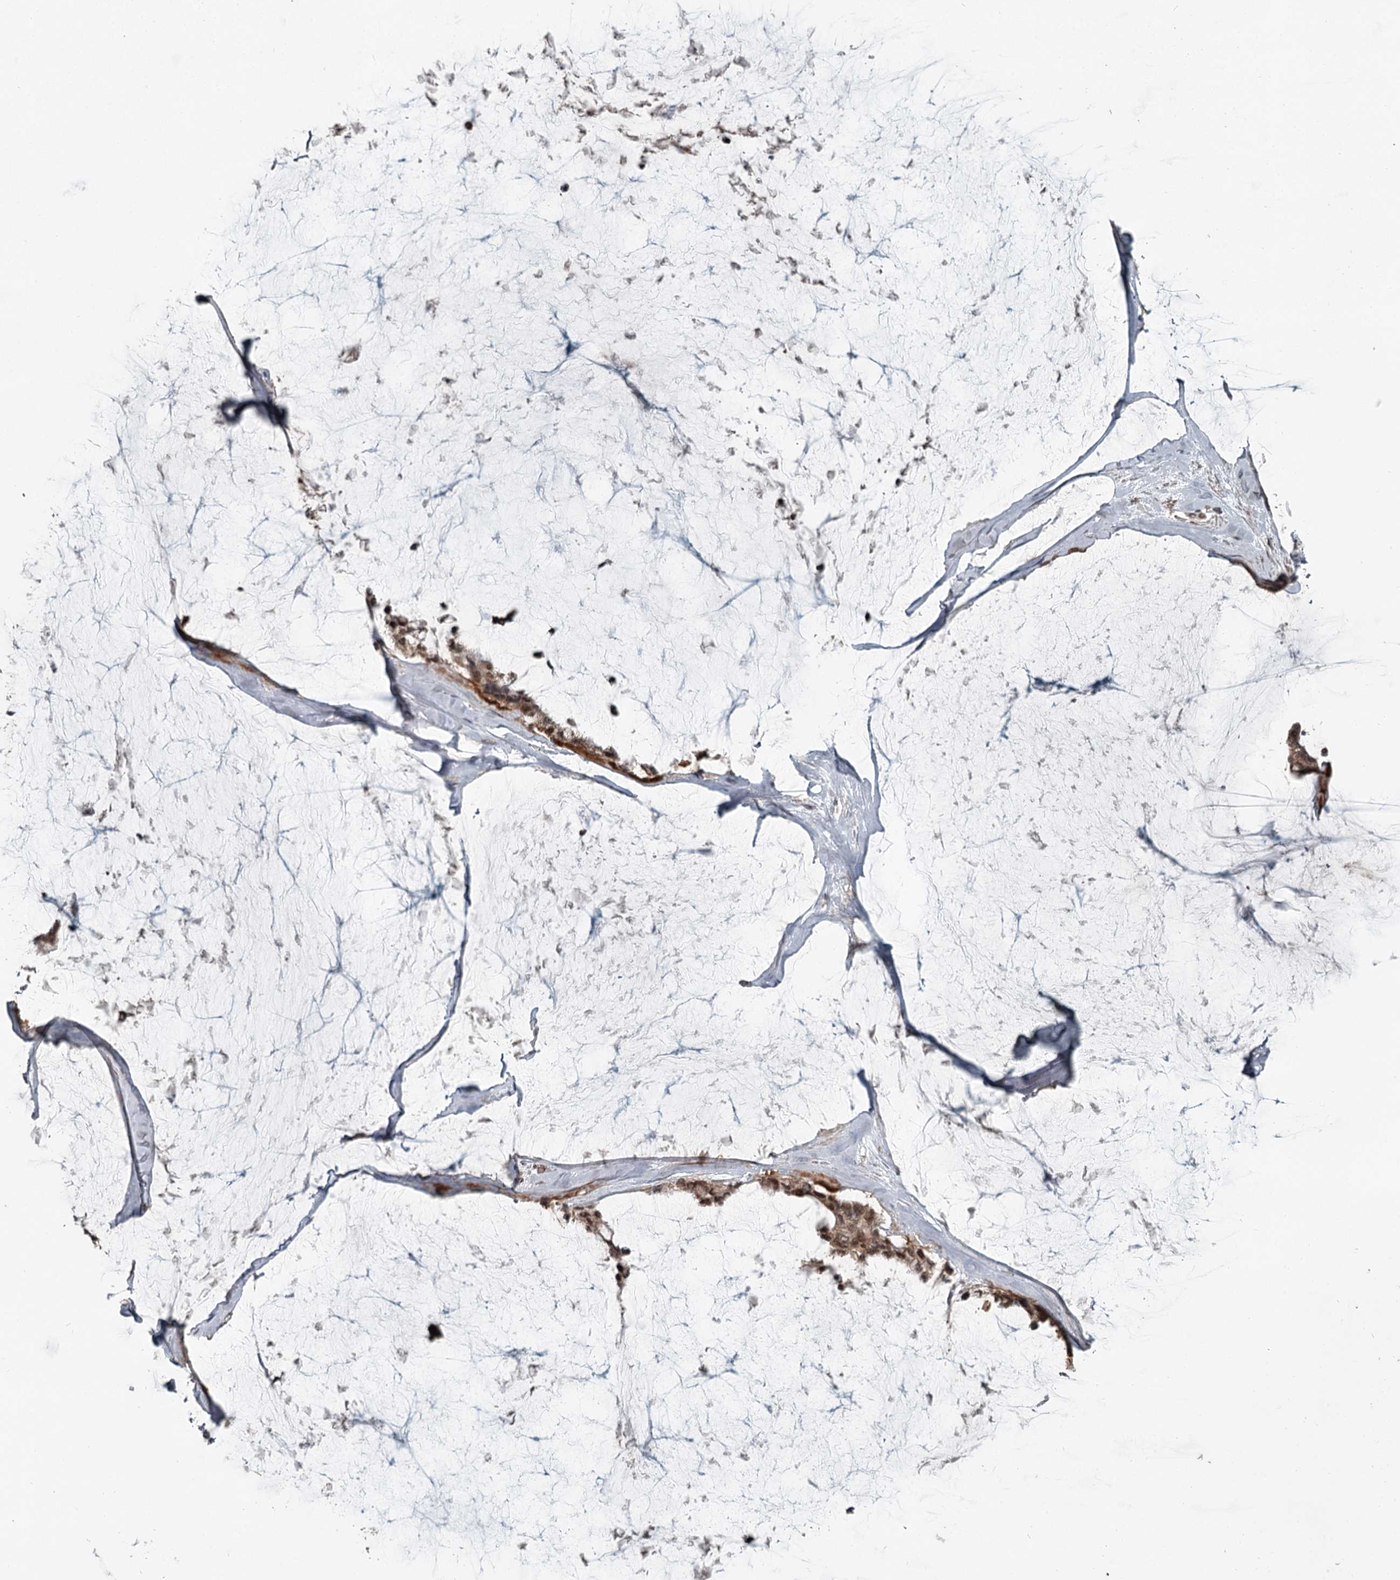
{"staining": {"intensity": "moderate", "quantity": ">75%", "location": "cytoplasmic/membranous"}, "tissue": "ovarian cancer", "cell_type": "Tumor cells", "image_type": "cancer", "snomed": [{"axis": "morphology", "description": "Cystadenocarcinoma, mucinous, NOS"}, {"axis": "topography", "description": "Ovary"}], "caption": "This histopathology image shows mucinous cystadenocarcinoma (ovarian) stained with immunohistochemistry (IHC) to label a protein in brown. The cytoplasmic/membranous of tumor cells show moderate positivity for the protein. Nuclei are counter-stained blue.", "gene": "RASSF8", "patient": {"sex": "female", "age": 39}}